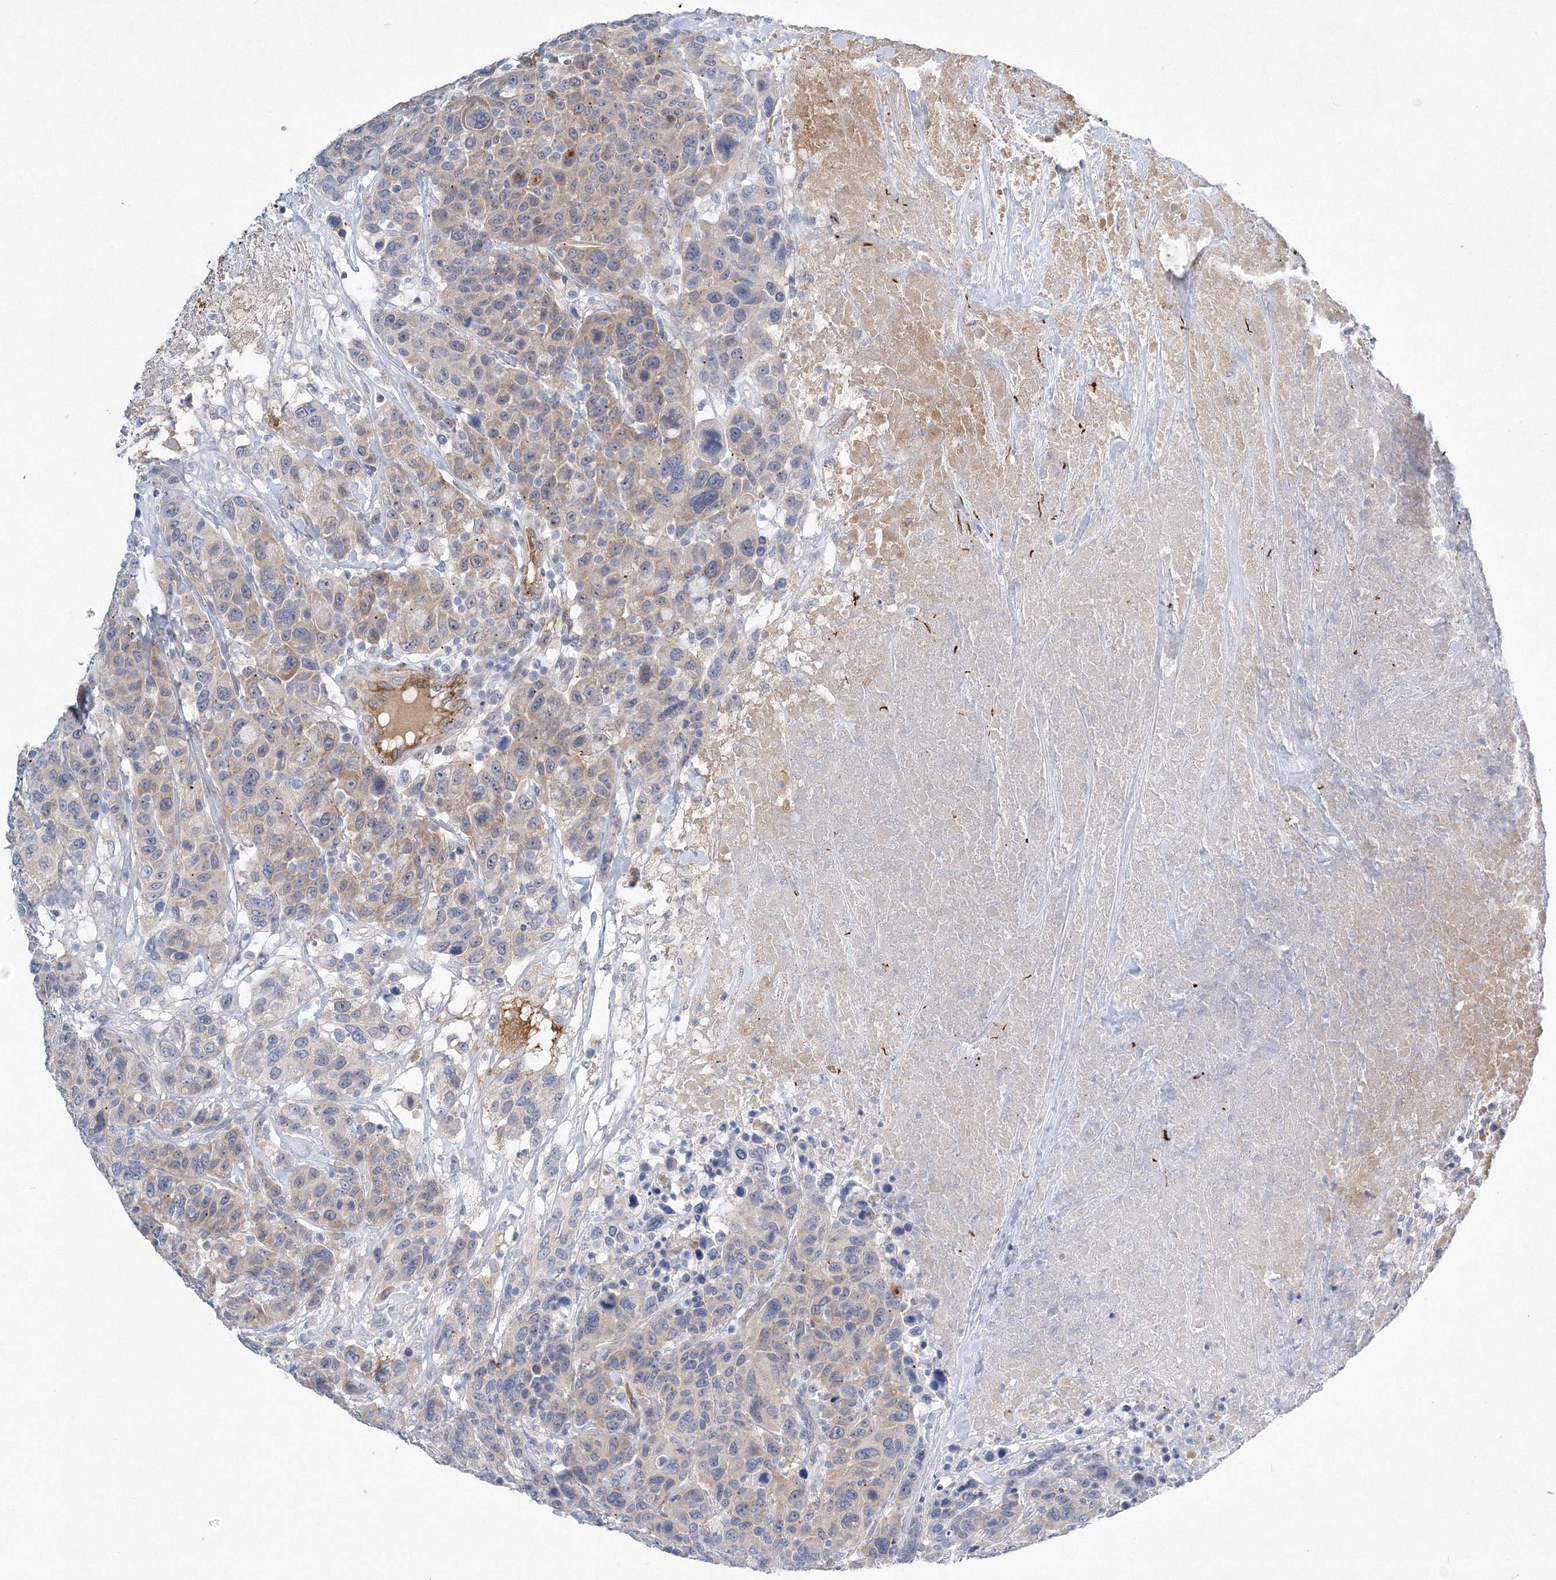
{"staining": {"intensity": "negative", "quantity": "none", "location": "none"}, "tissue": "breast cancer", "cell_type": "Tumor cells", "image_type": "cancer", "snomed": [{"axis": "morphology", "description": "Duct carcinoma"}, {"axis": "topography", "description": "Breast"}], "caption": "IHC histopathology image of neoplastic tissue: human breast cancer stained with DAB displays no significant protein positivity in tumor cells.", "gene": "TANC1", "patient": {"sex": "female", "age": 37}}